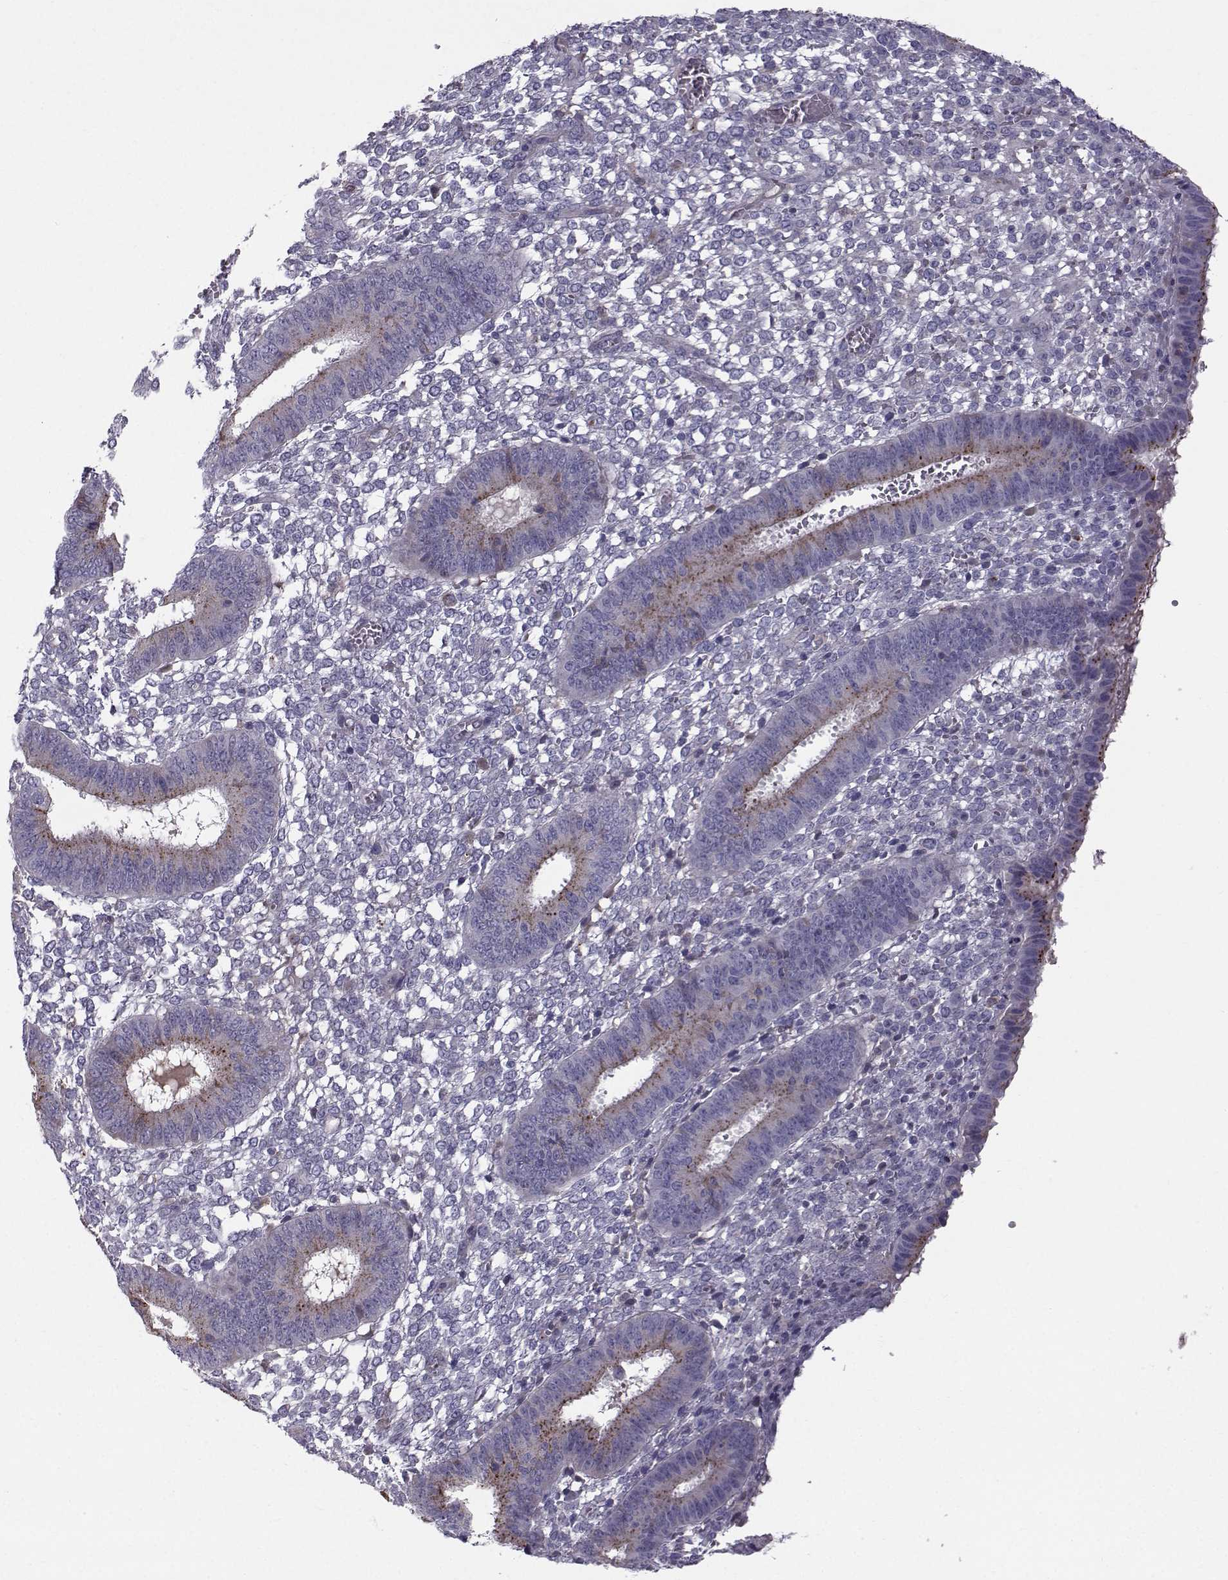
{"staining": {"intensity": "negative", "quantity": "none", "location": "none"}, "tissue": "endometrium", "cell_type": "Cells in endometrial stroma", "image_type": "normal", "snomed": [{"axis": "morphology", "description": "Normal tissue, NOS"}, {"axis": "topography", "description": "Endometrium"}], "caption": "High power microscopy micrograph of an immunohistochemistry micrograph of unremarkable endometrium, revealing no significant positivity in cells in endometrial stroma.", "gene": "CALCR", "patient": {"sex": "female", "age": 42}}